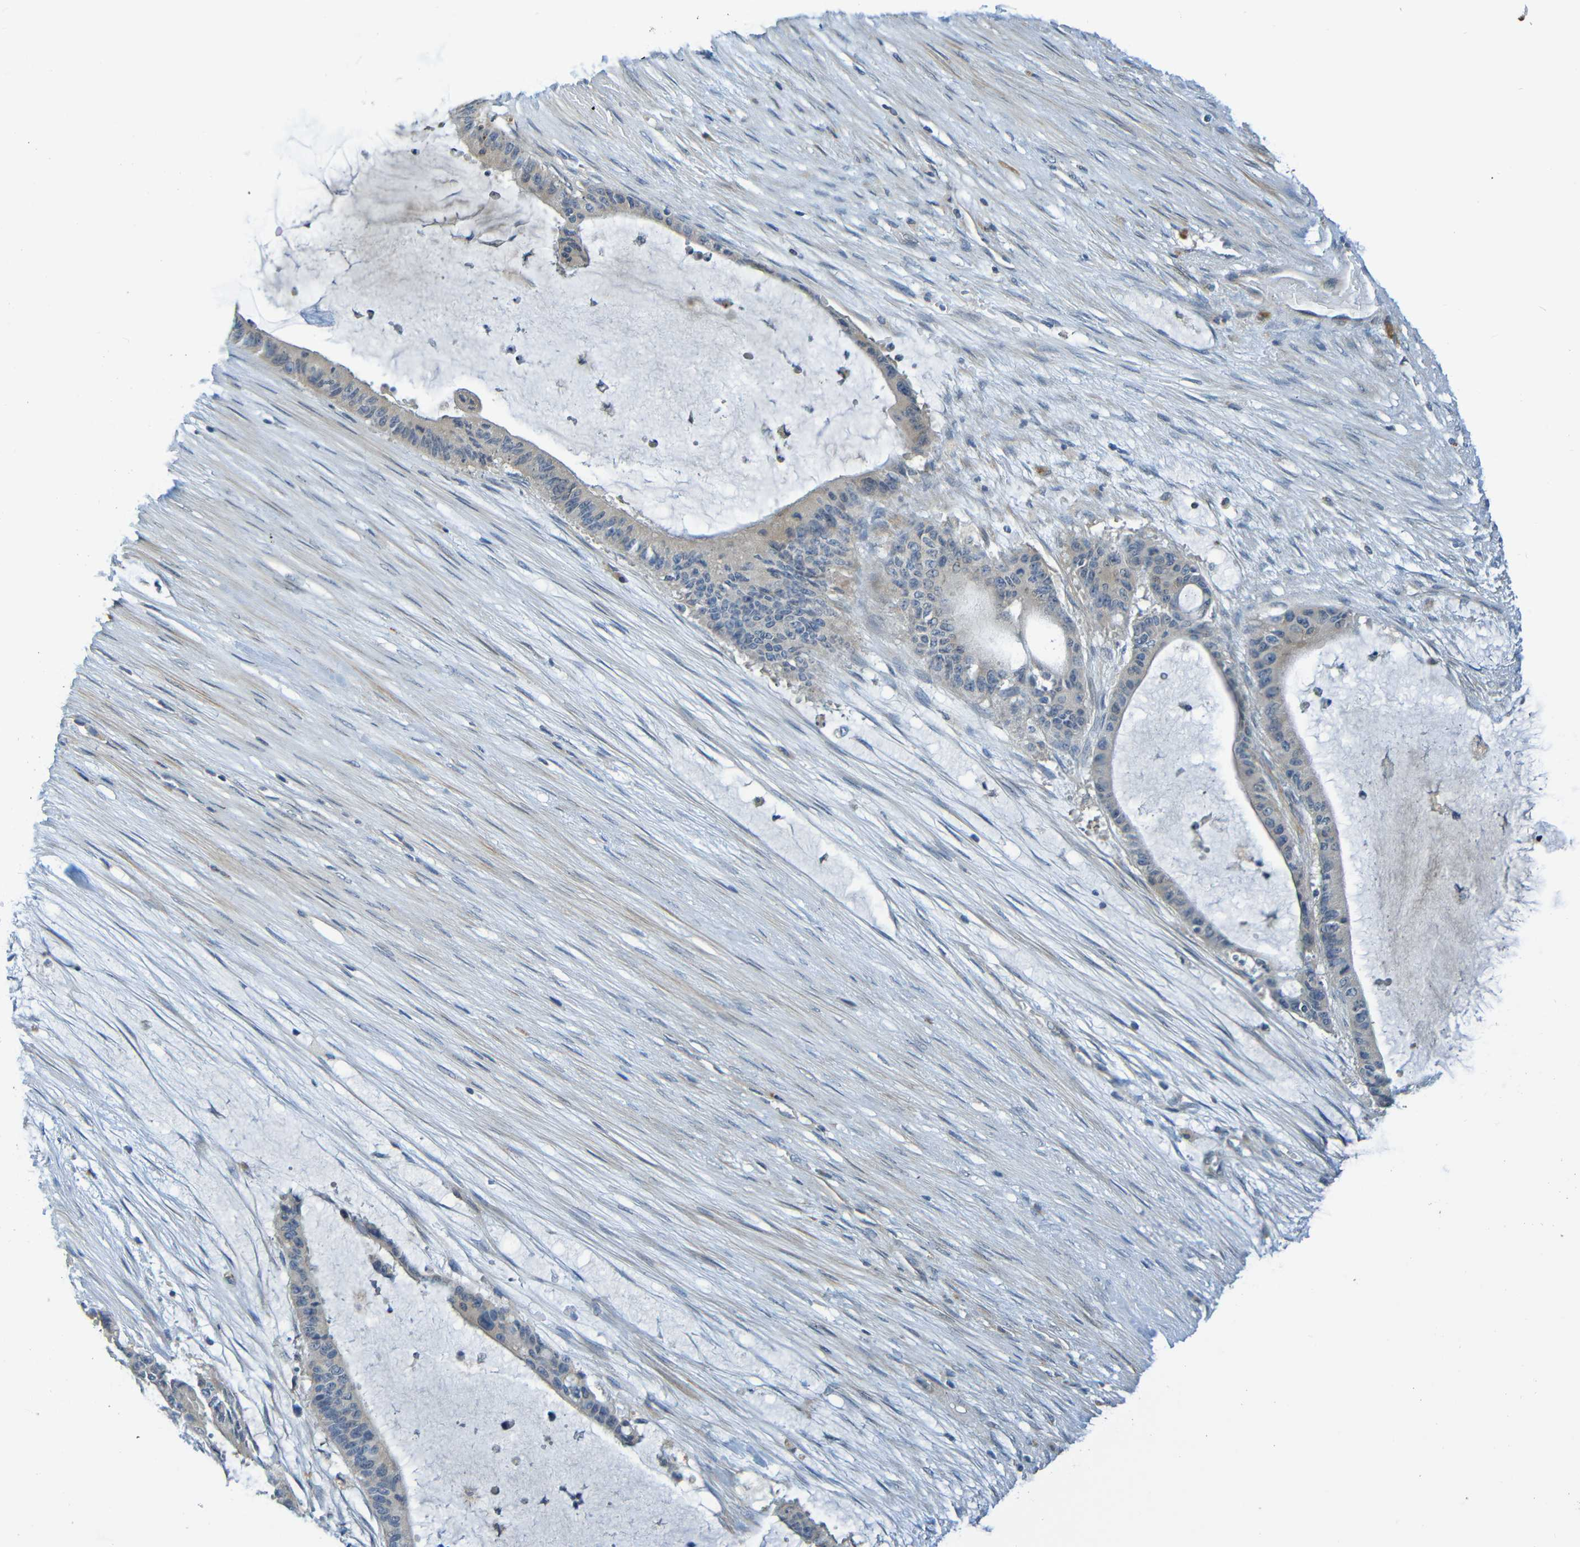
{"staining": {"intensity": "weak", "quantity": ">75%", "location": "cytoplasmic/membranous"}, "tissue": "liver cancer", "cell_type": "Tumor cells", "image_type": "cancer", "snomed": [{"axis": "morphology", "description": "Cholangiocarcinoma"}, {"axis": "topography", "description": "Liver"}], "caption": "Immunohistochemical staining of liver cancer reveals weak cytoplasmic/membranous protein staining in about >75% of tumor cells.", "gene": "CYP4F2", "patient": {"sex": "female", "age": 73}}